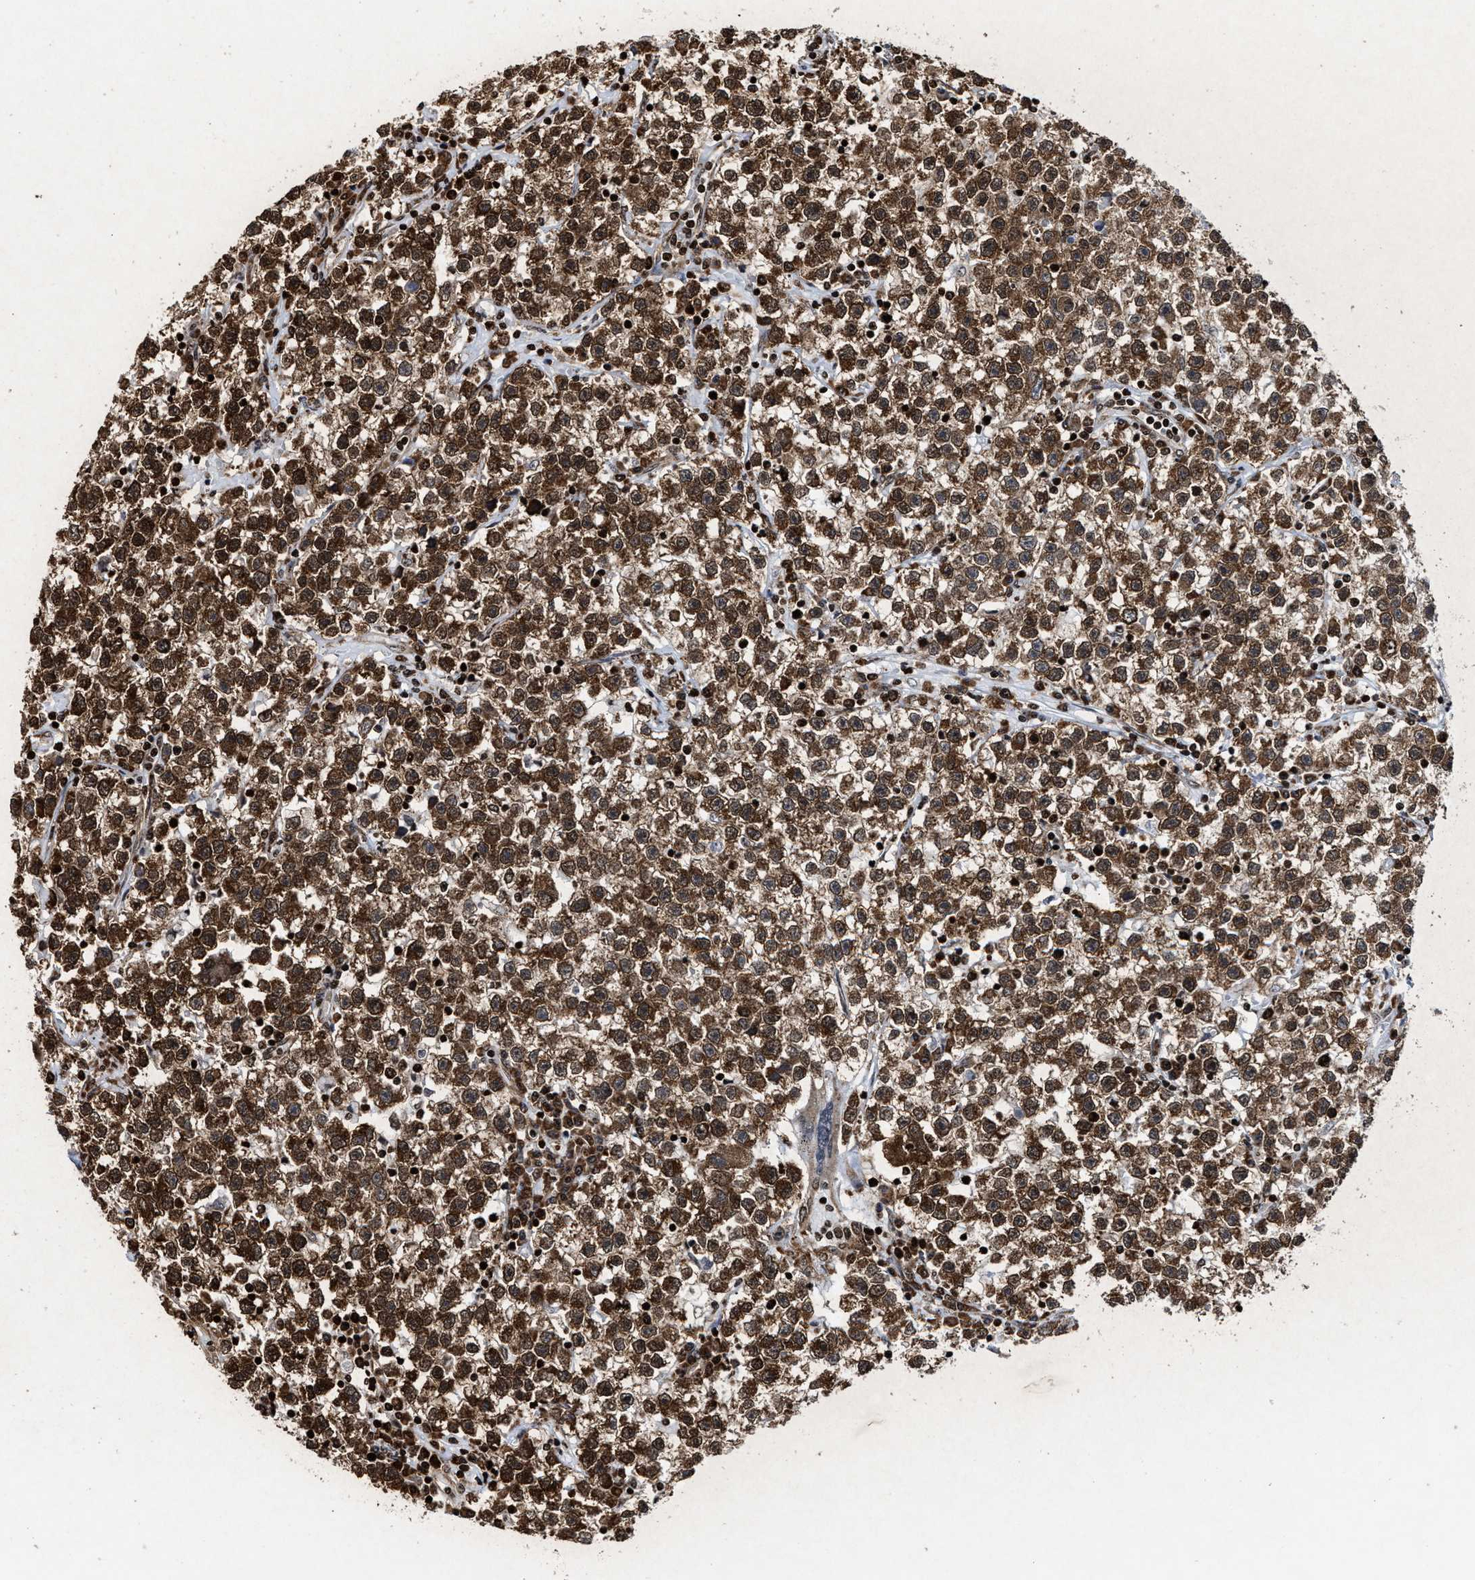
{"staining": {"intensity": "strong", "quantity": ">75%", "location": "cytoplasmic/membranous,nuclear"}, "tissue": "testis cancer", "cell_type": "Tumor cells", "image_type": "cancer", "snomed": [{"axis": "morphology", "description": "Seminoma, NOS"}, {"axis": "topography", "description": "Testis"}], "caption": "A brown stain shows strong cytoplasmic/membranous and nuclear positivity of a protein in human testis seminoma tumor cells.", "gene": "ALYREF", "patient": {"sex": "male", "age": 22}}